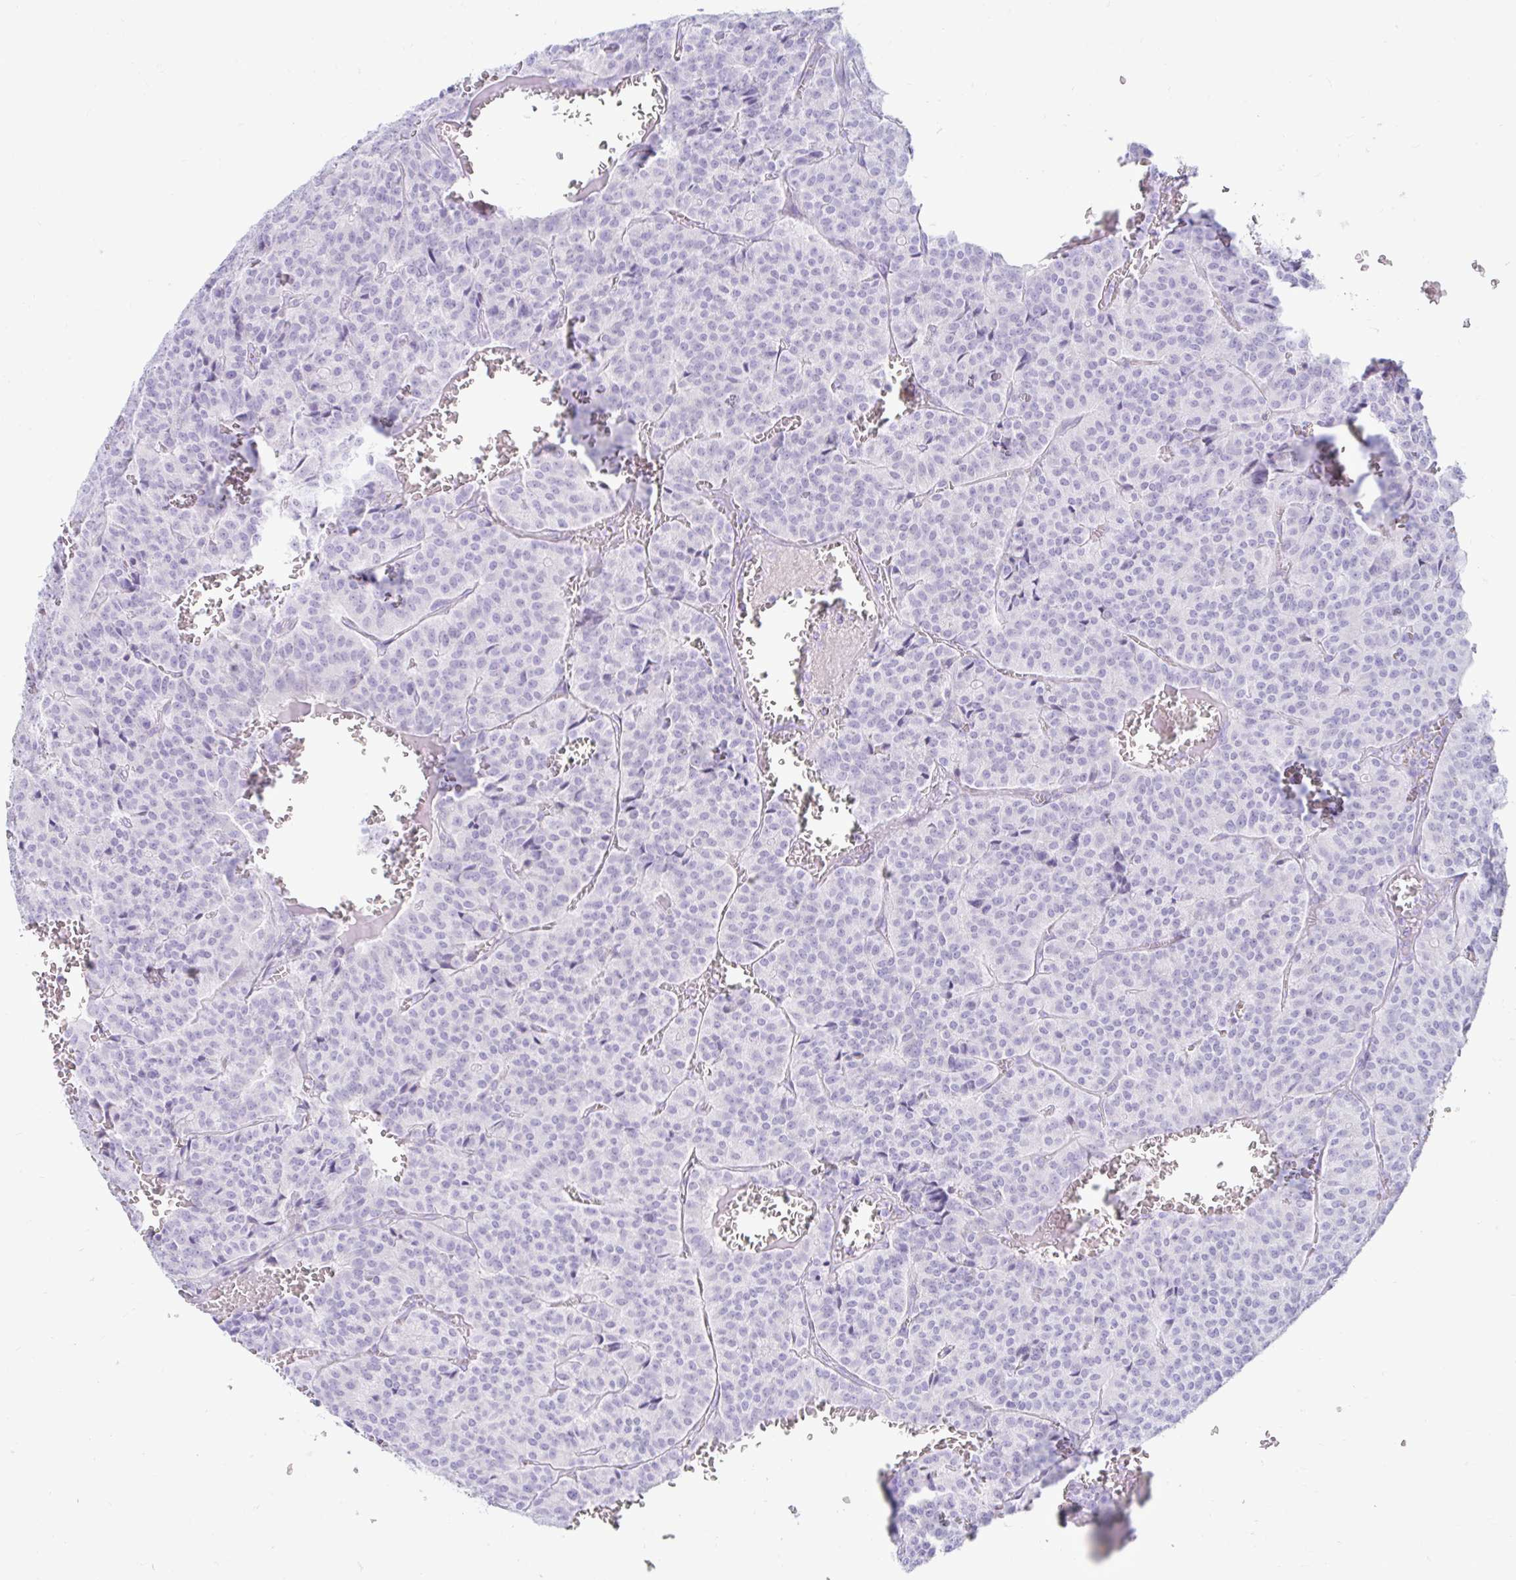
{"staining": {"intensity": "negative", "quantity": "none", "location": "none"}, "tissue": "carcinoid", "cell_type": "Tumor cells", "image_type": "cancer", "snomed": [{"axis": "morphology", "description": "Carcinoid, malignant, NOS"}, {"axis": "topography", "description": "Lung"}], "caption": "Immunohistochemical staining of carcinoid displays no significant staining in tumor cells.", "gene": "BEST1", "patient": {"sex": "male", "age": 70}}